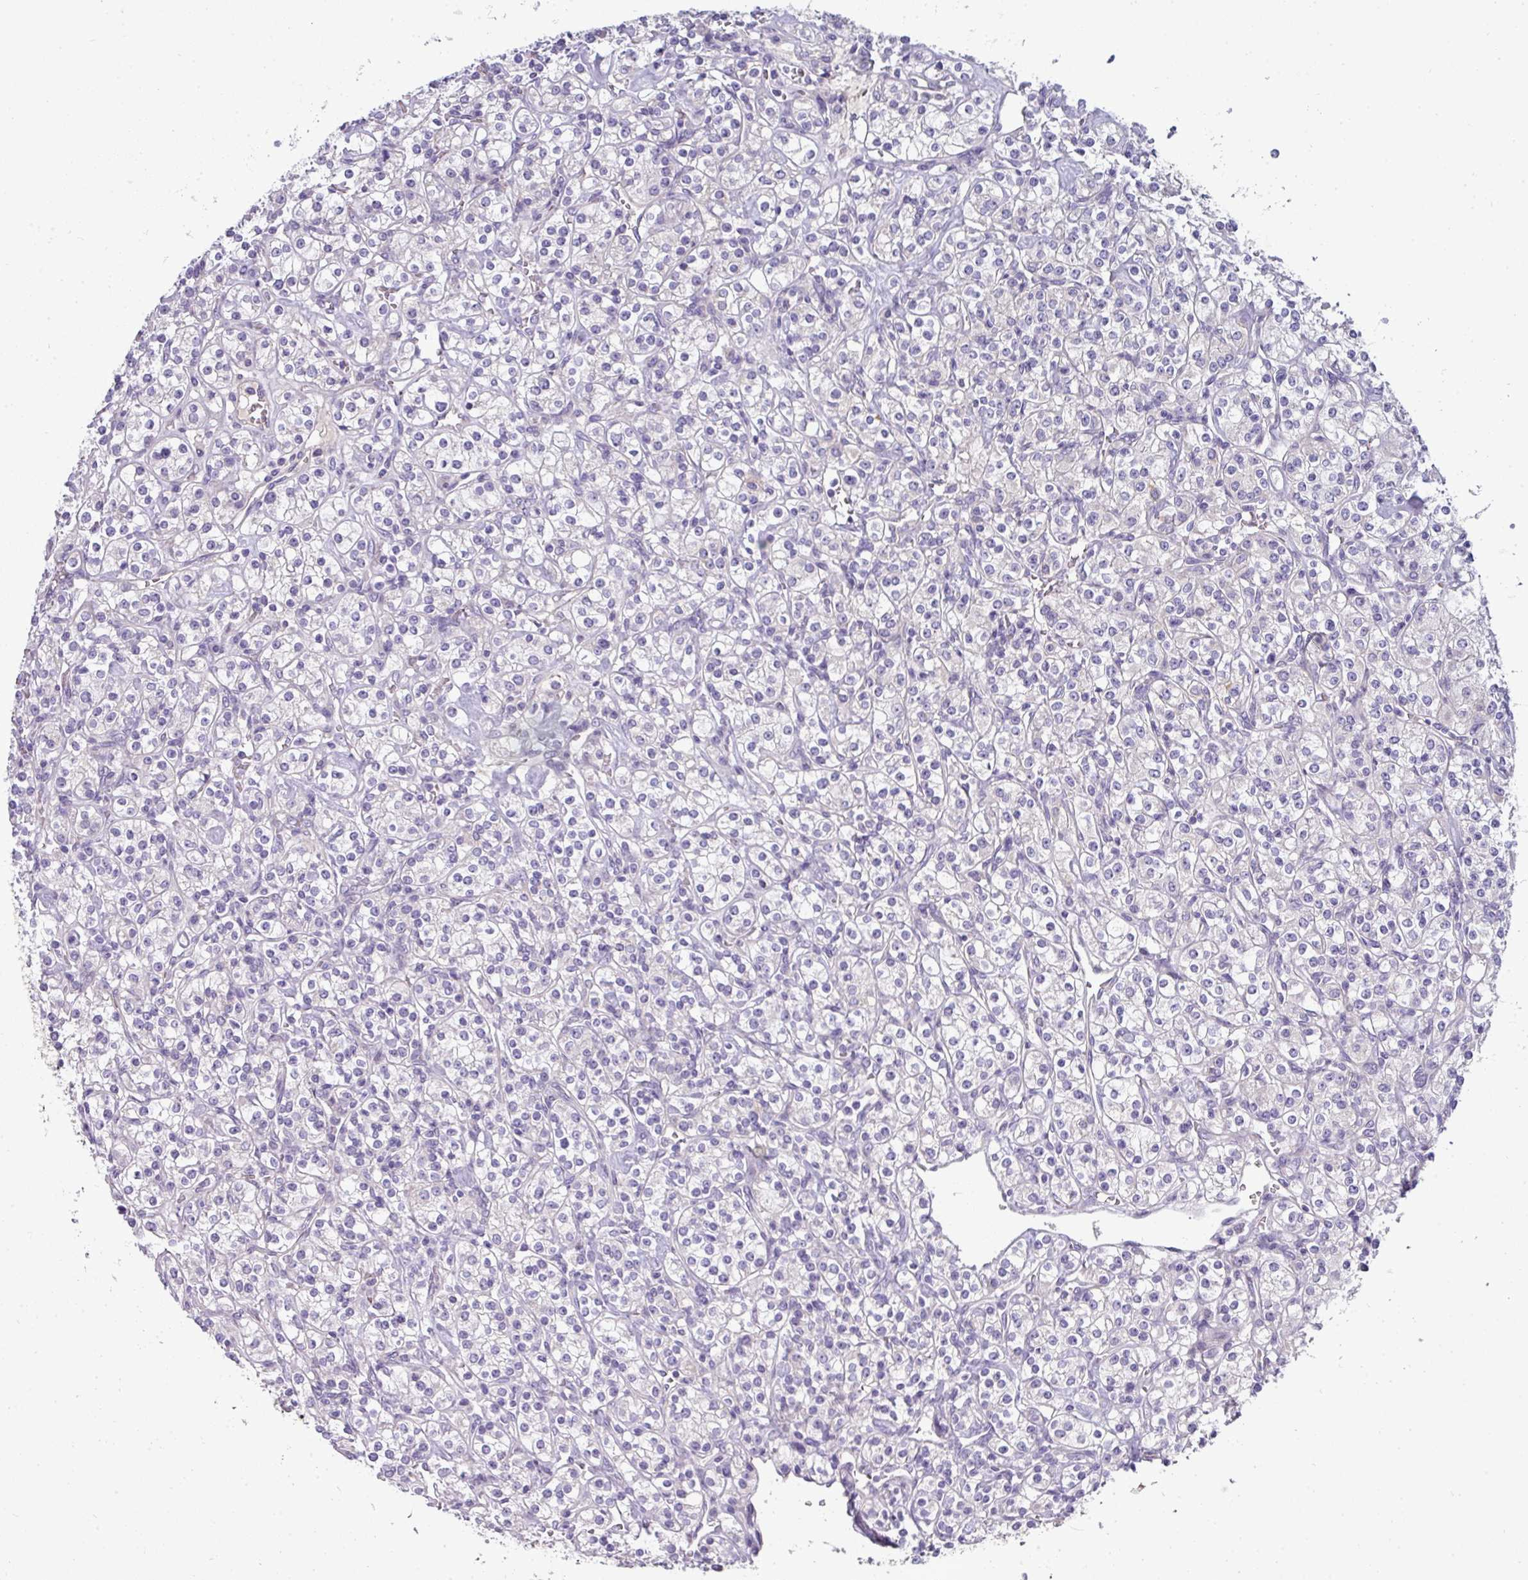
{"staining": {"intensity": "negative", "quantity": "none", "location": "none"}, "tissue": "renal cancer", "cell_type": "Tumor cells", "image_type": "cancer", "snomed": [{"axis": "morphology", "description": "Adenocarcinoma, NOS"}, {"axis": "topography", "description": "Kidney"}], "caption": "The immunohistochemistry photomicrograph has no significant expression in tumor cells of renal cancer (adenocarcinoma) tissue.", "gene": "ASXL3", "patient": {"sex": "male", "age": 77}}